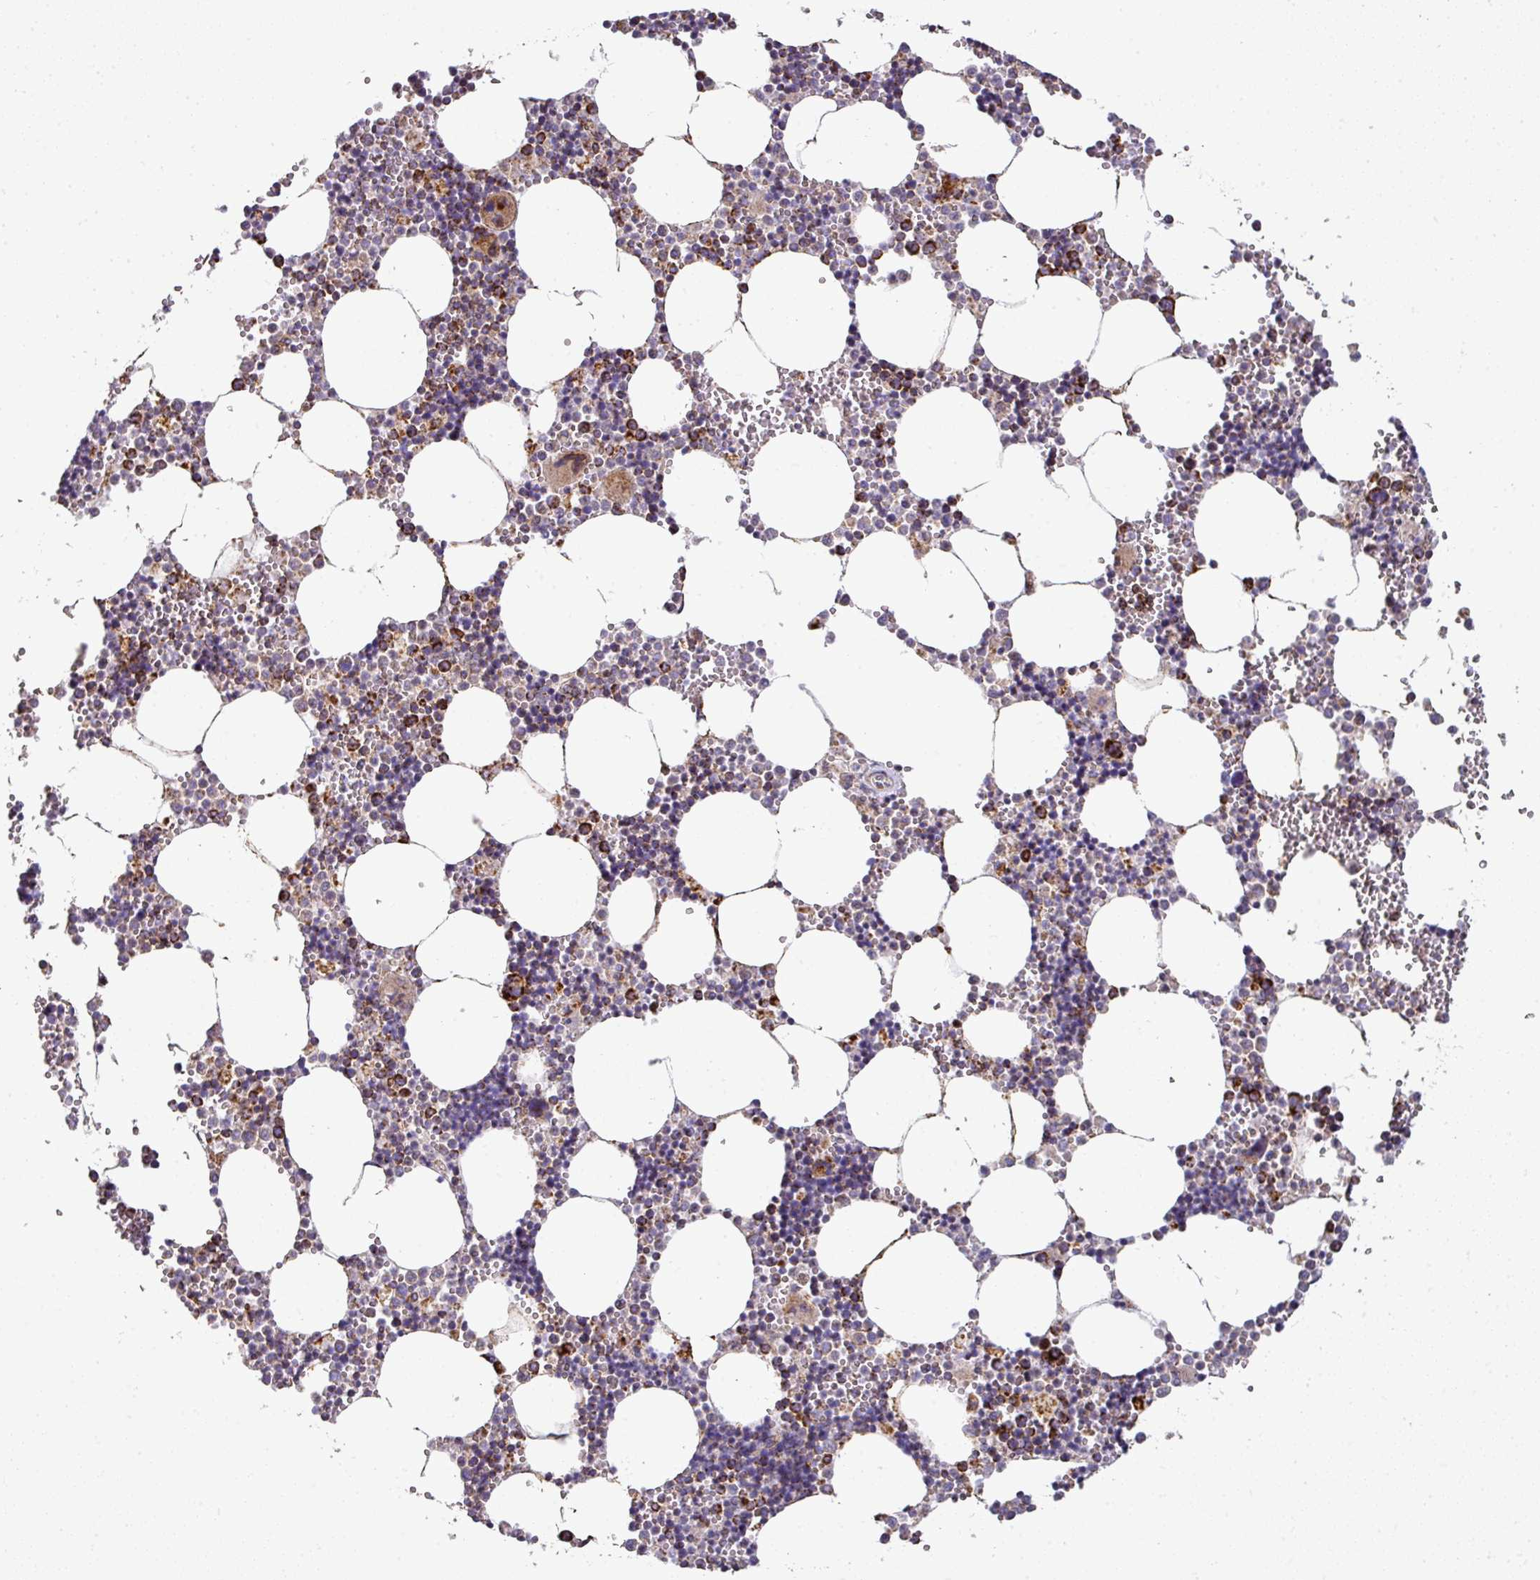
{"staining": {"intensity": "strong", "quantity": "<25%", "location": "cytoplasmic/membranous"}, "tissue": "bone marrow", "cell_type": "Hematopoietic cells", "image_type": "normal", "snomed": [{"axis": "morphology", "description": "Normal tissue, NOS"}, {"axis": "topography", "description": "Bone marrow"}], "caption": "IHC of unremarkable bone marrow shows medium levels of strong cytoplasmic/membranous positivity in about <25% of hematopoietic cells. The staining is performed using DAB brown chromogen to label protein expression. The nuclei are counter-stained blue using hematoxylin.", "gene": "UQCRFS1", "patient": {"sex": "male", "age": 54}}